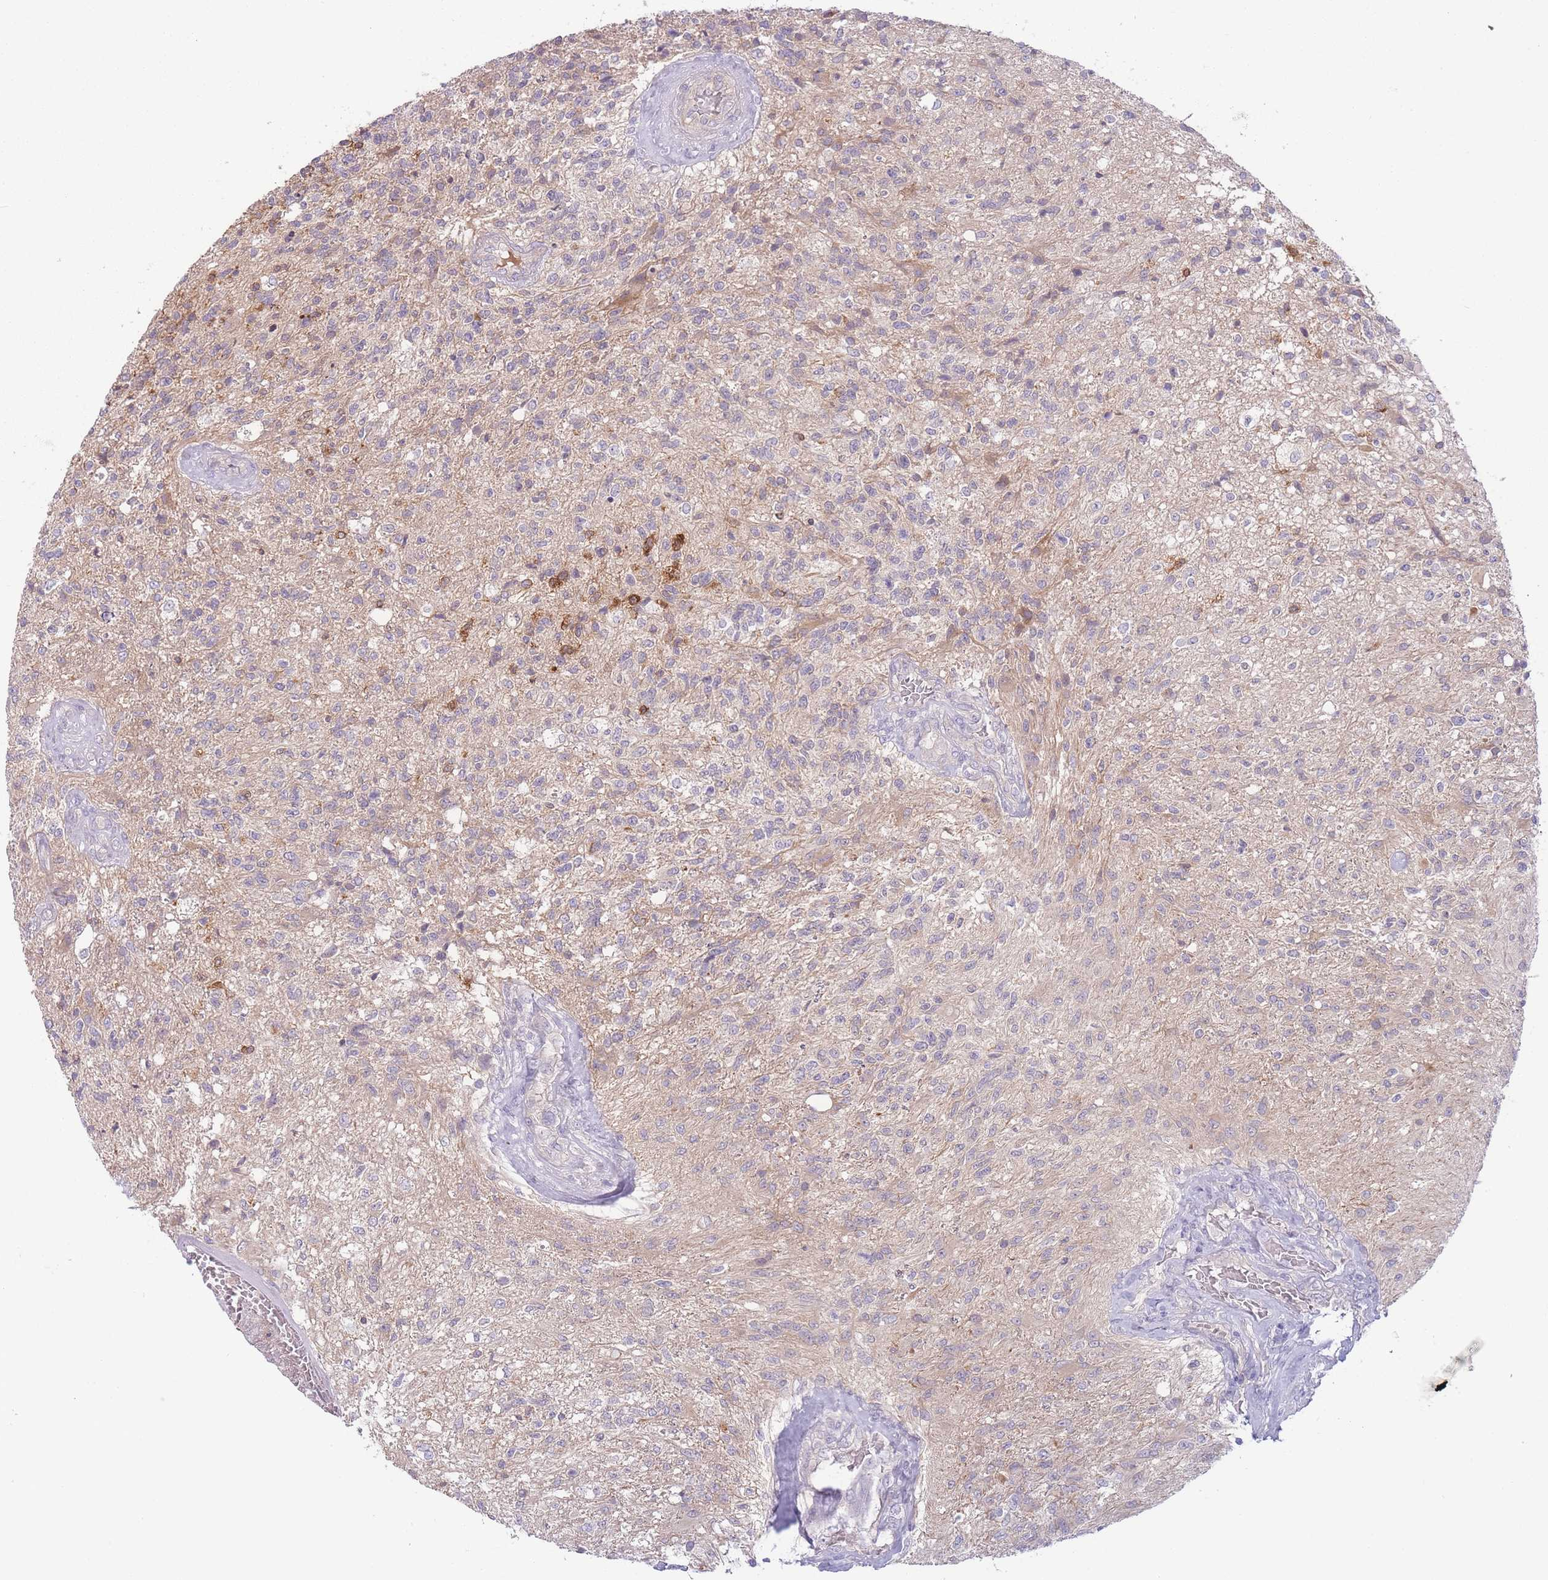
{"staining": {"intensity": "weak", "quantity": "<25%", "location": "cytoplasmic/membranous"}, "tissue": "glioma", "cell_type": "Tumor cells", "image_type": "cancer", "snomed": [{"axis": "morphology", "description": "Glioma, malignant, High grade"}, {"axis": "topography", "description": "Brain"}], "caption": "Human glioma stained for a protein using immunohistochemistry (IHC) reveals no staining in tumor cells.", "gene": "SPHKAP", "patient": {"sex": "male", "age": 56}}